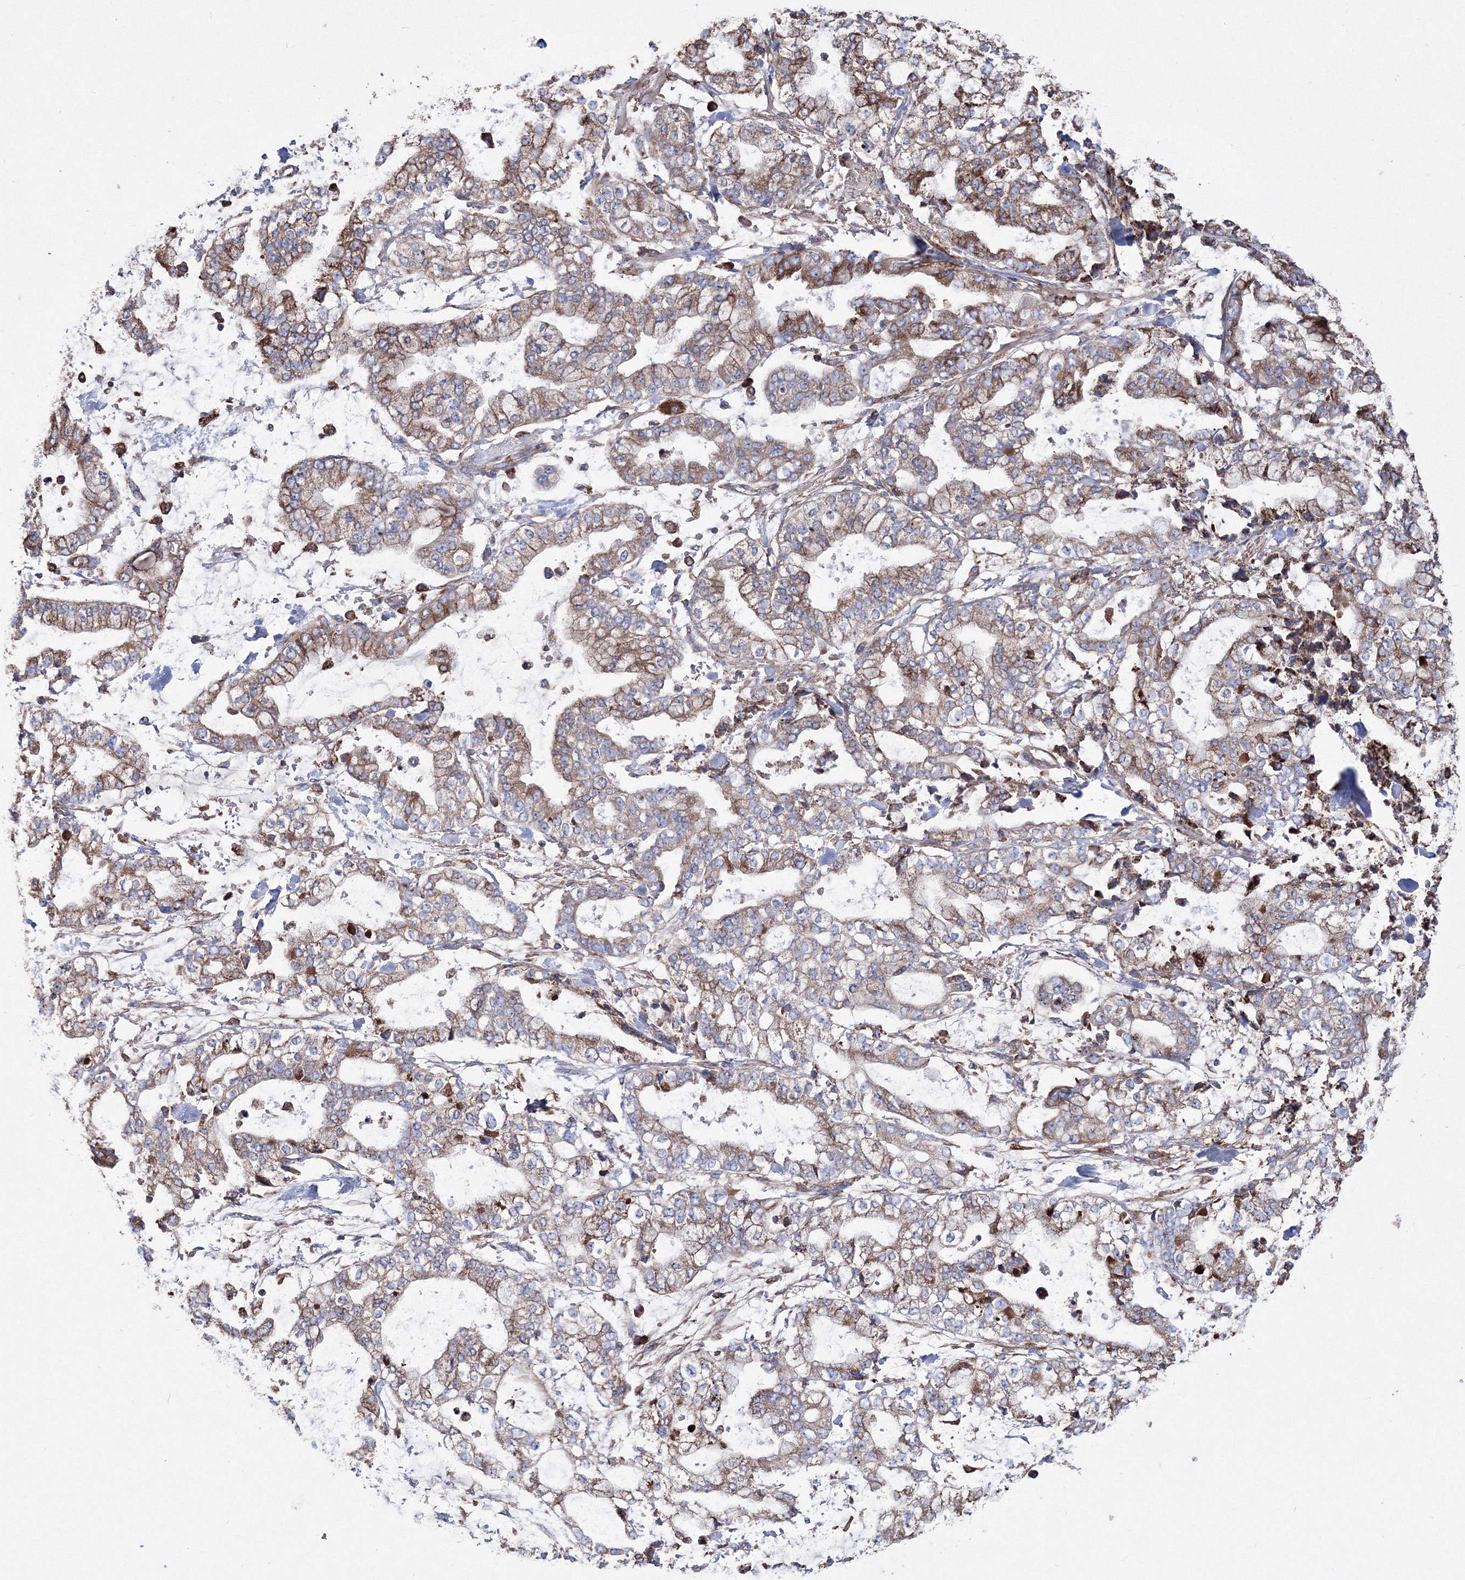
{"staining": {"intensity": "moderate", "quantity": "25%-75%", "location": "cytoplasmic/membranous"}, "tissue": "stomach cancer", "cell_type": "Tumor cells", "image_type": "cancer", "snomed": [{"axis": "morphology", "description": "Normal tissue, NOS"}, {"axis": "morphology", "description": "Adenocarcinoma, NOS"}, {"axis": "topography", "description": "Stomach, upper"}, {"axis": "topography", "description": "Stomach"}], "caption": "An image of human adenocarcinoma (stomach) stained for a protein displays moderate cytoplasmic/membranous brown staining in tumor cells.", "gene": "VPS8", "patient": {"sex": "male", "age": 76}}